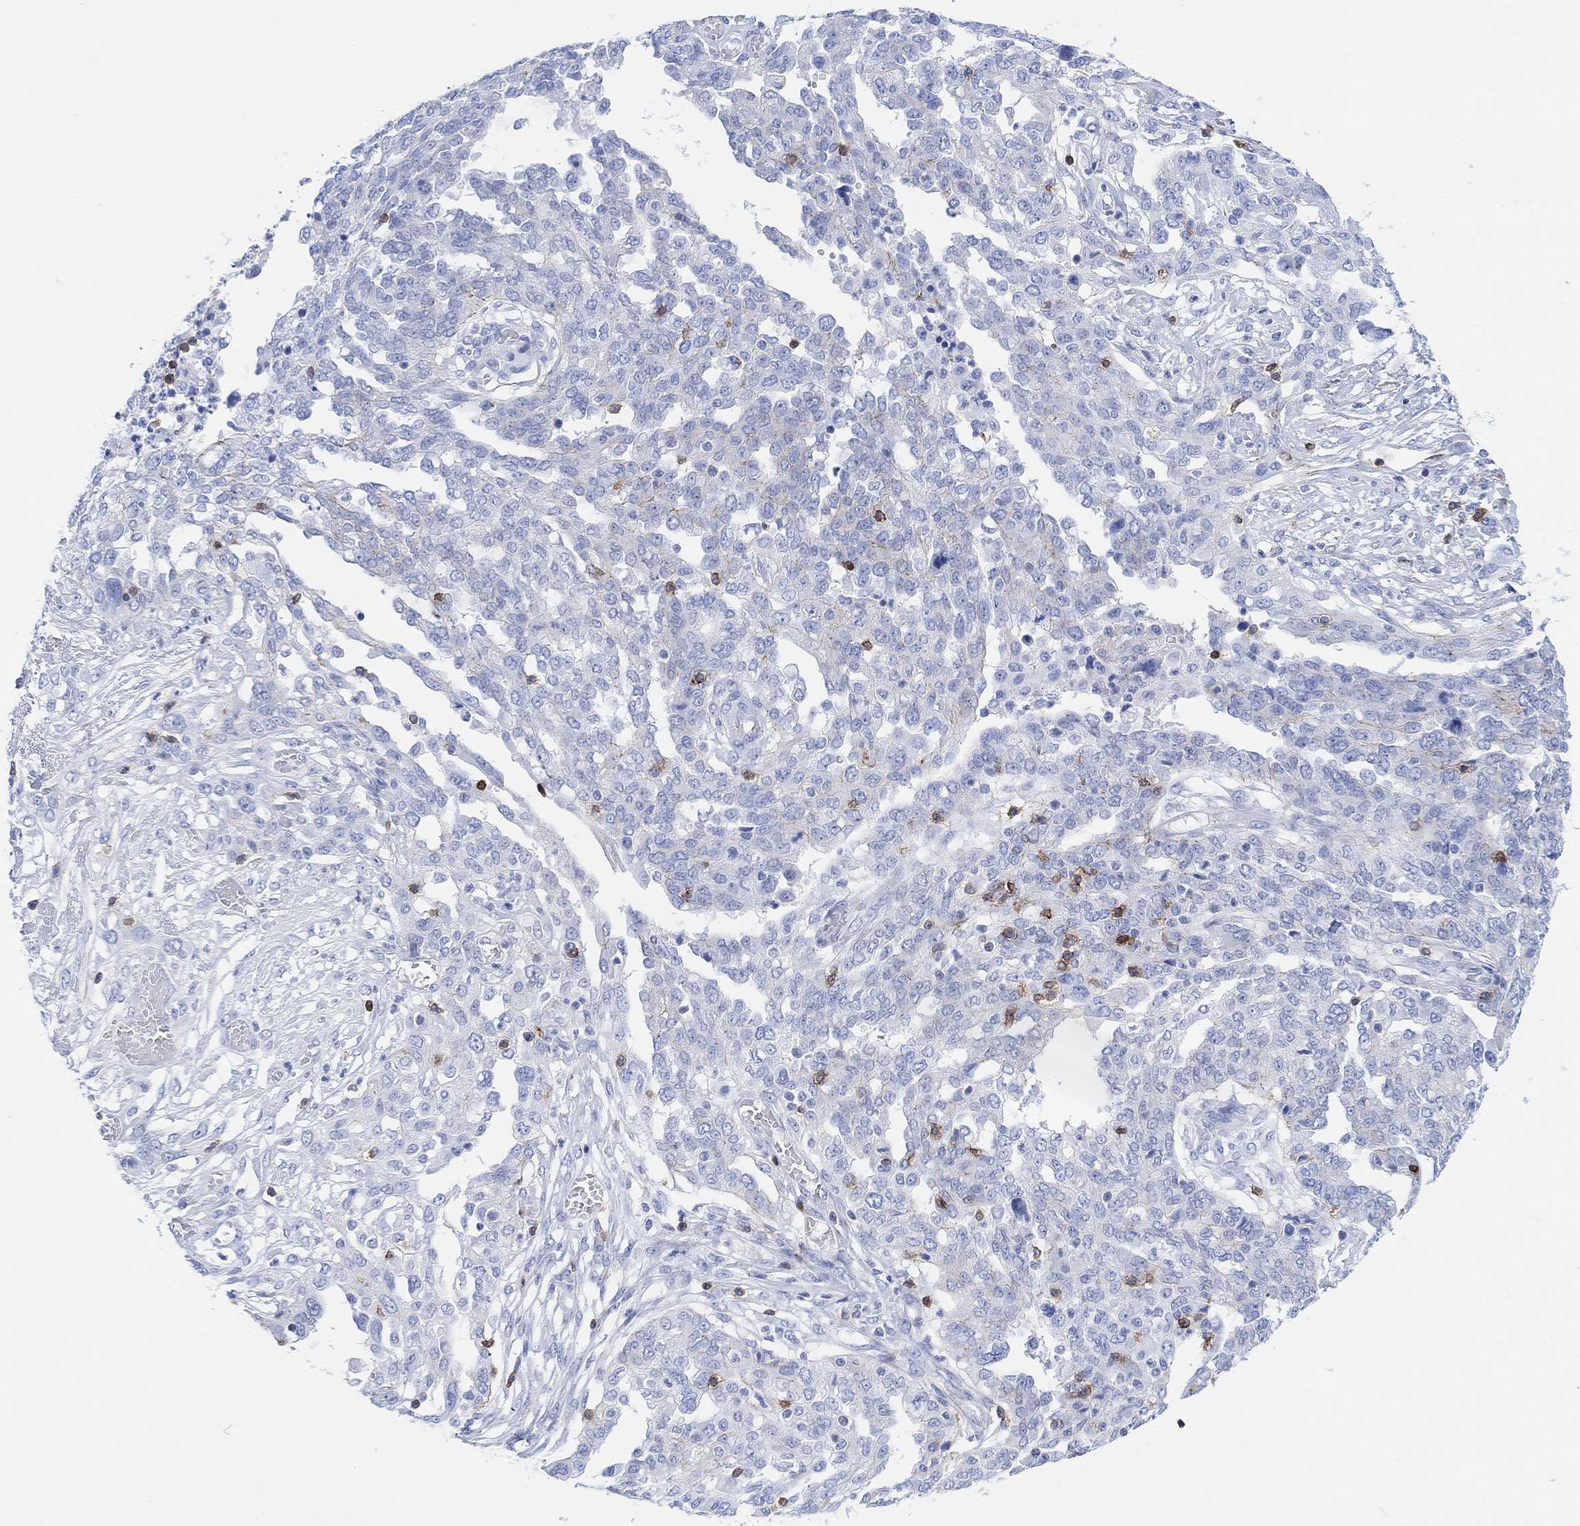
{"staining": {"intensity": "negative", "quantity": "none", "location": "none"}, "tissue": "ovarian cancer", "cell_type": "Tumor cells", "image_type": "cancer", "snomed": [{"axis": "morphology", "description": "Cystadenocarcinoma, serous, NOS"}, {"axis": "topography", "description": "Ovary"}], "caption": "Protein analysis of ovarian serous cystadenocarcinoma reveals no significant positivity in tumor cells.", "gene": "GPR65", "patient": {"sex": "female", "age": 67}}